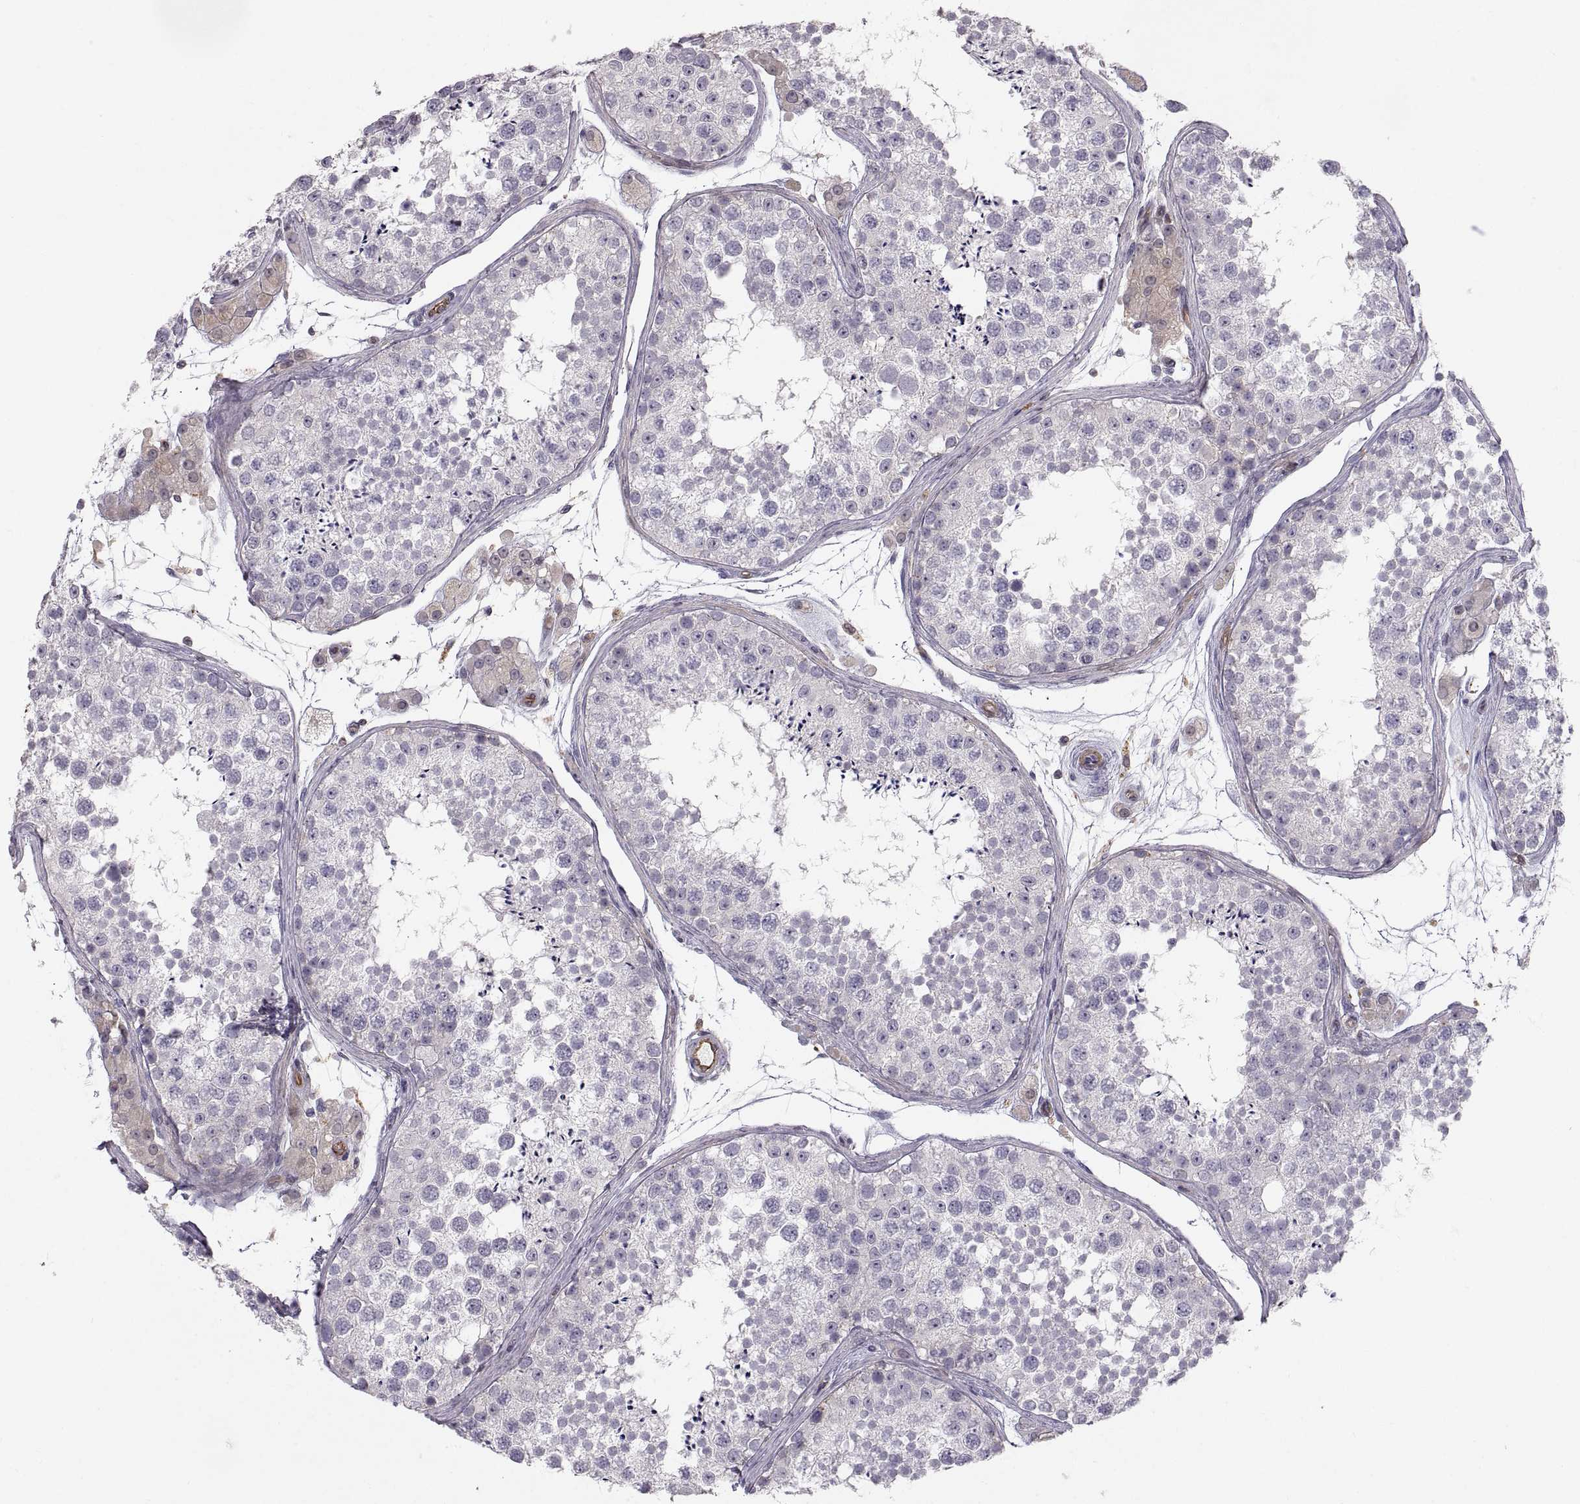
{"staining": {"intensity": "negative", "quantity": "none", "location": "none"}, "tissue": "testis", "cell_type": "Cells in seminiferous ducts", "image_type": "normal", "snomed": [{"axis": "morphology", "description": "Normal tissue, NOS"}, {"axis": "topography", "description": "Testis"}], "caption": "Immunohistochemistry of unremarkable testis shows no staining in cells in seminiferous ducts.", "gene": "PGM5", "patient": {"sex": "male", "age": 41}}